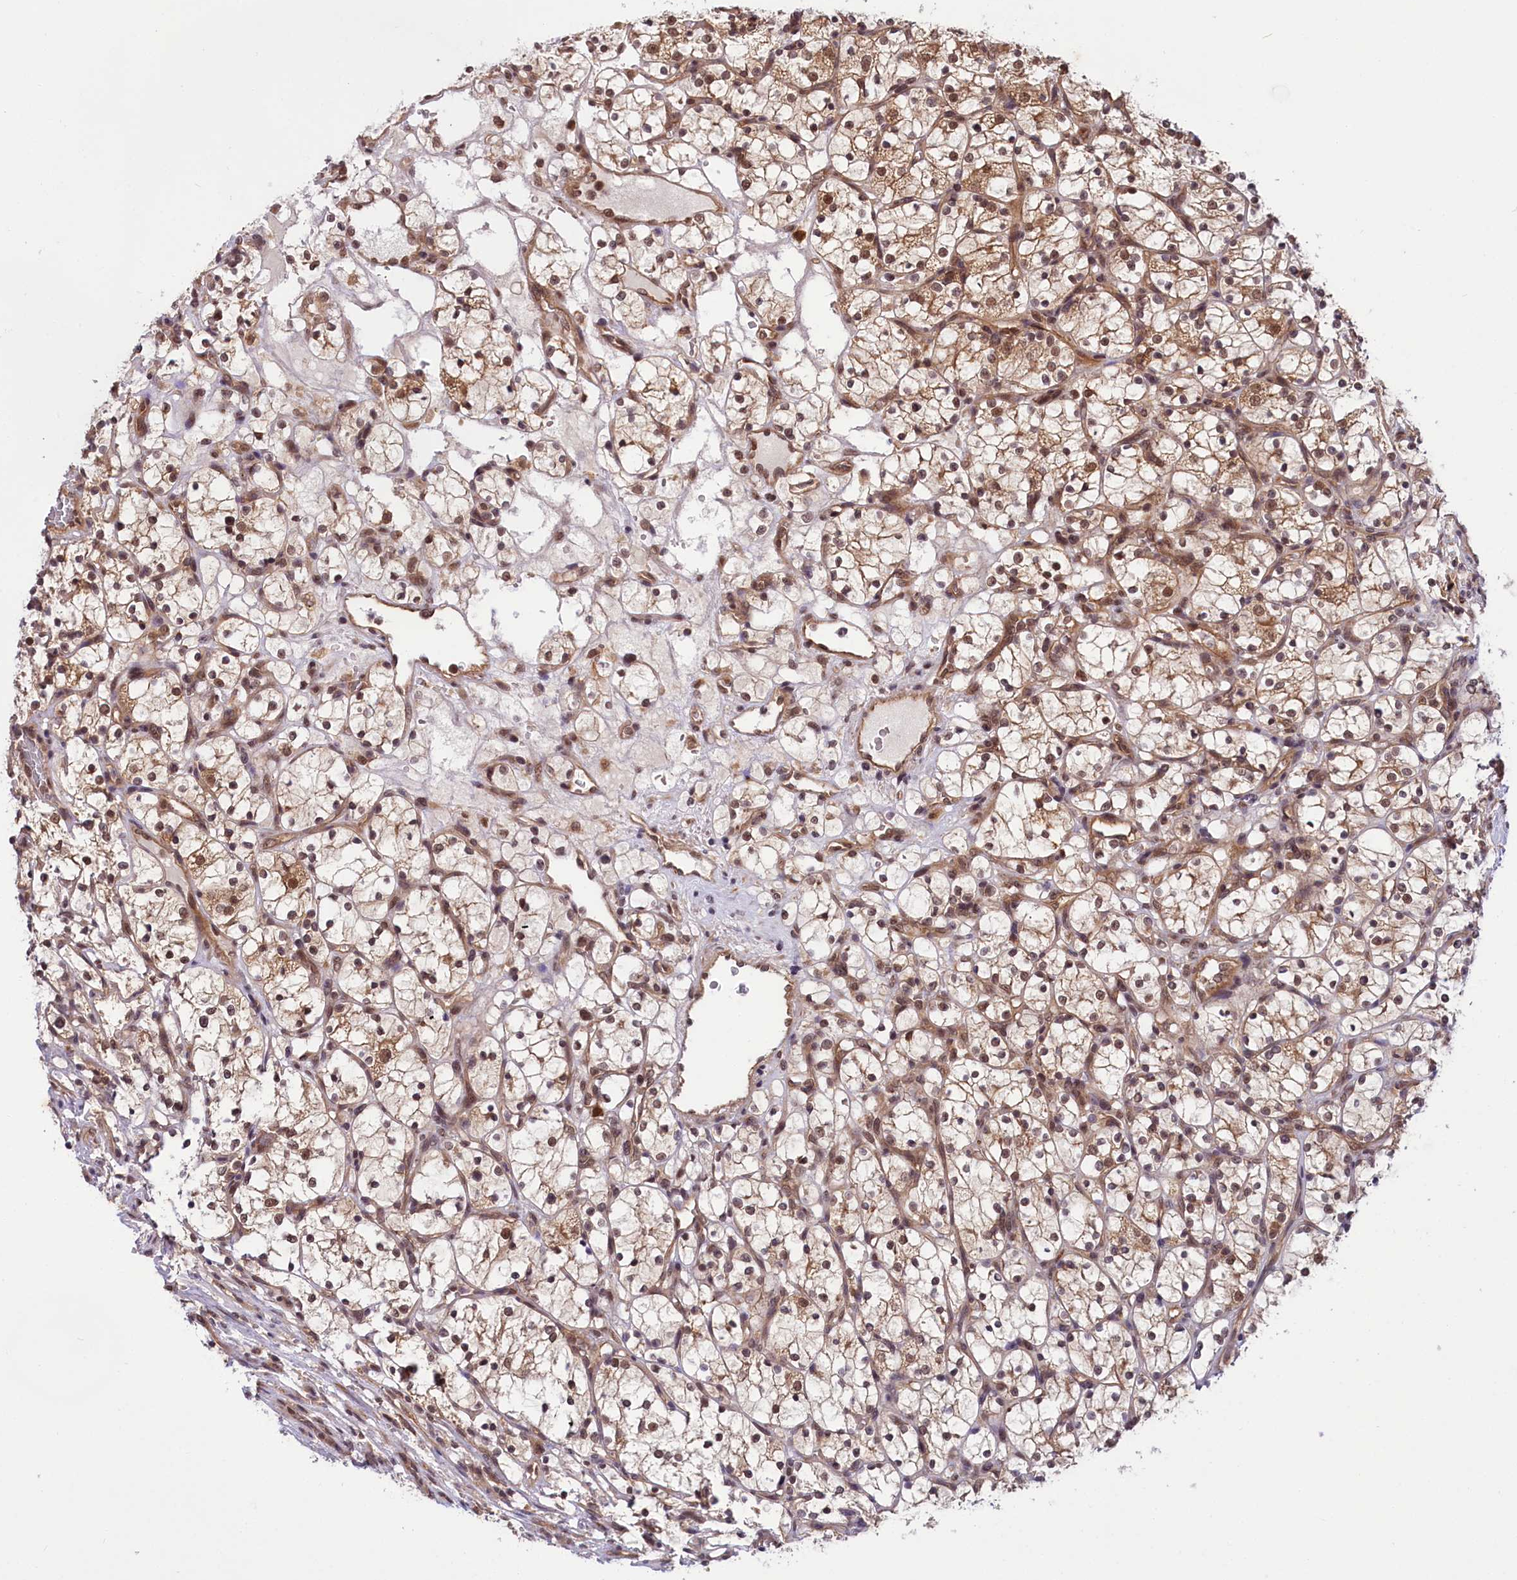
{"staining": {"intensity": "moderate", "quantity": ">75%", "location": "cytoplasmic/membranous,nuclear"}, "tissue": "renal cancer", "cell_type": "Tumor cells", "image_type": "cancer", "snomed": [{"axis": "morphology", "description": "Adenocarcinoma, NOS"}, {"axis": "topography", "description": "Kidney"}], "caption": "The immunohistochemical stain labels moderate cytoplasmic/membranous and nuclear expression in tumor cells of renal cancer (adenocarcinoma) tissue.", "gene": "UBE3A", "patient": {"sex": "female", "age": 69}}